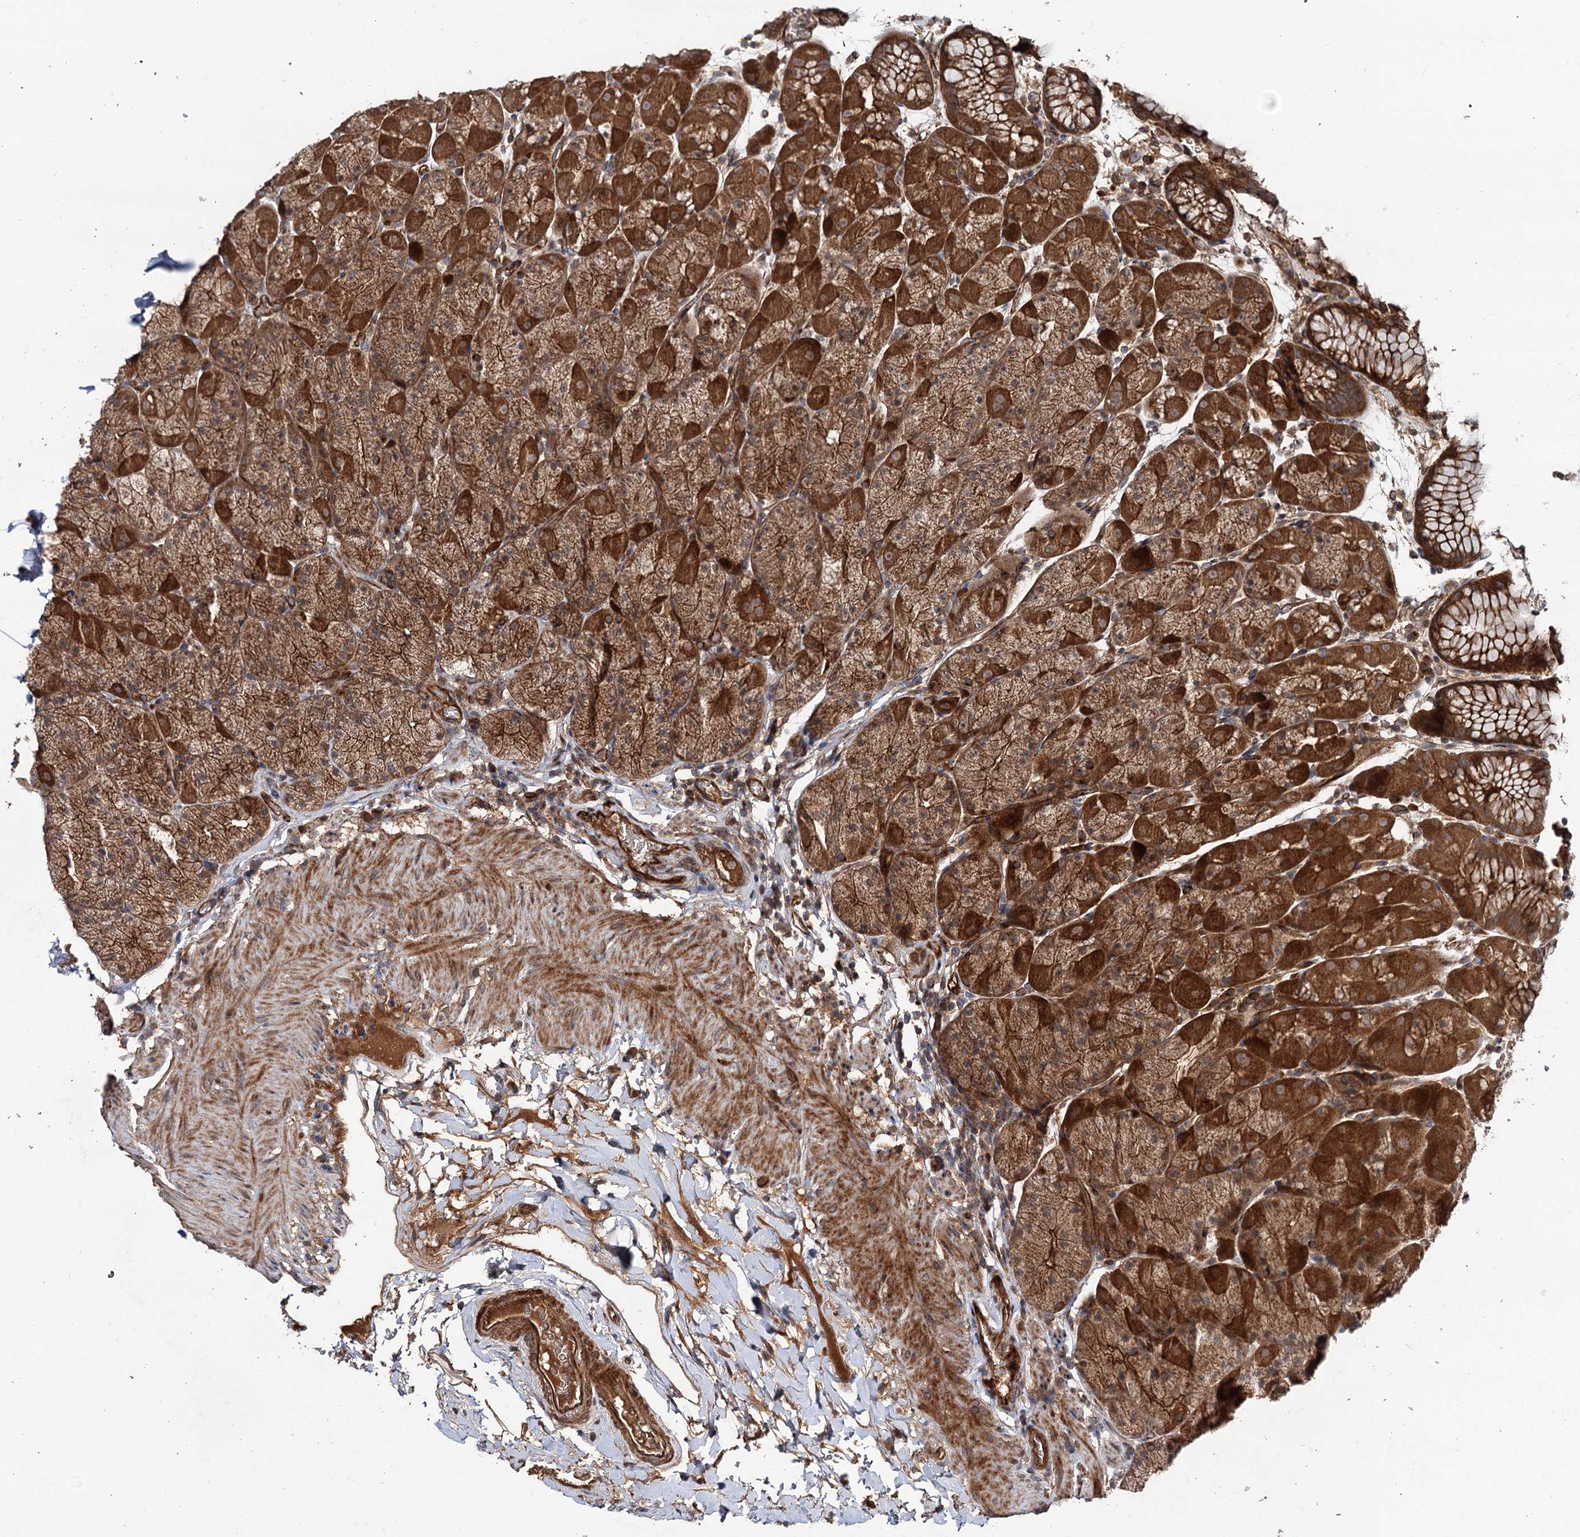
{"staining": {"intensity": "strong", "quantity": ">75%", "location": "cytoplasmic/membranous"}, "tissue": "stomach", "cell_type": "Glandular cells", "image_type": "normal", "snomed": [{"axis": "morphology", "description": "Normal tissue, NOS"}, {"axis": "topography", "description": "Stomach, upper"}, {"axis": "topography", "description": "Stomach, lower"}], "caption": "Glandular cells show strong cytoplasmic/membranous expression in about >75% of cells in unremarkable stomach. The protein of interest is stained brown, and the nuclei are stained in blue (DAB (3,3'-diaminobenzidine) IHC with brightfield microscopy, high magnification).", "gene": "ADGRG4", "patient": {"sex": "male", "age": 67}}